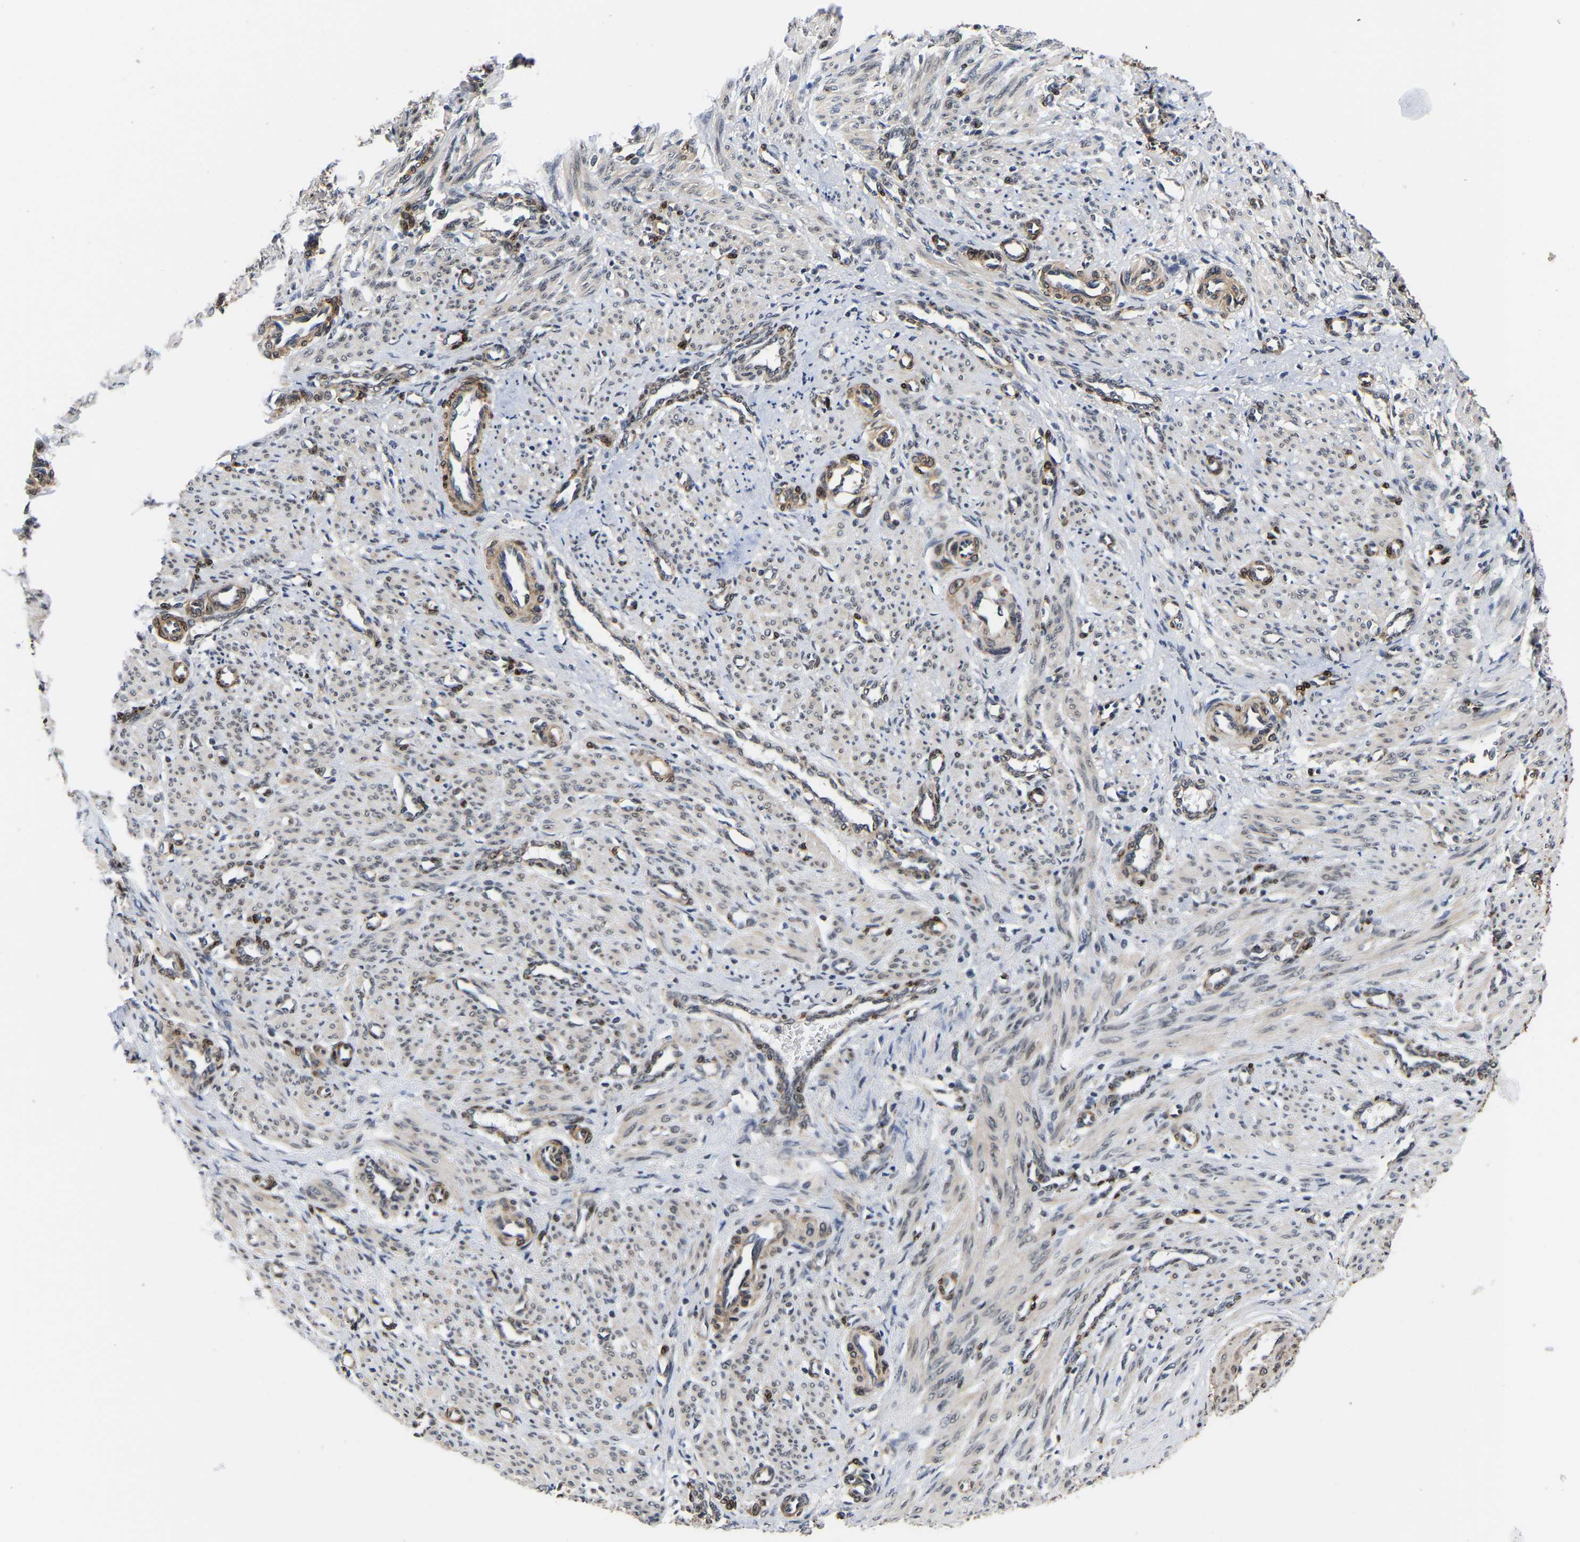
{"staining": {"intensity": "weak", "quantity": "<25%", "location": "cytoplasmic/membranous"}, "tissue": "smooth muscle", "cell_type": "Smooth muscle cells", "image_type": "normal", "snomed": [{"axis": "morphology", "description": "Normal tissue, NOS"}, {"axis": "topography", "description": "Endometrium"}], "caption": "This is a micrograph of IHC staining of benign smooth muscle, which shows no positivity in smooth muscle cells. (DAB immunohistochemistry visualized using brightfield microscopy, high magnification).", "gene": "METTL16", "patient": {"sex": "female", "age": 33}}